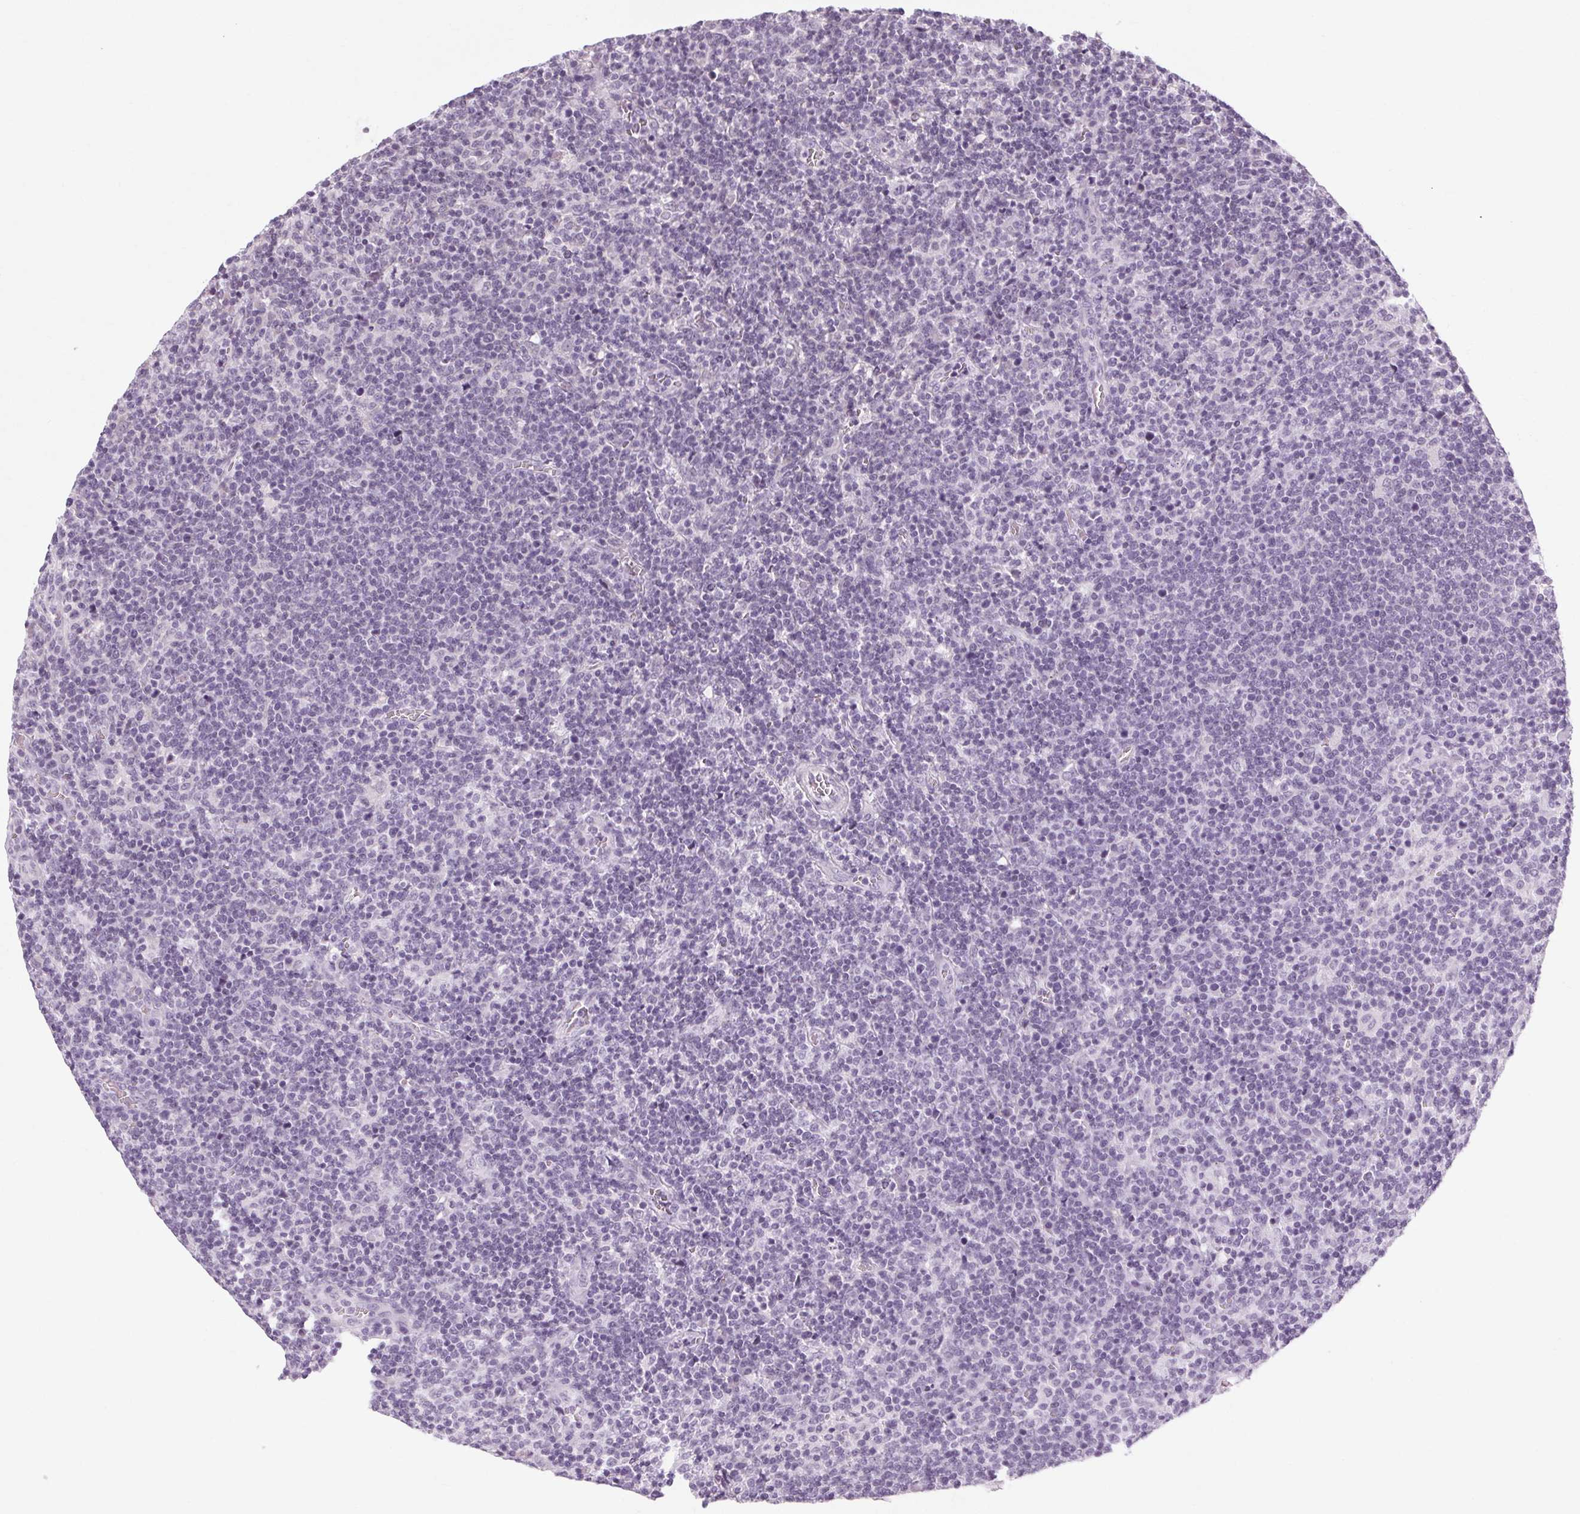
{"staining": {"intensity": "negative", "quantity": "none", "location": "none"}, "tissue": "lymphoma", "cell_type": "Tumor cells", "image_type": "cancer", "snomed": [{"axis": "morphology", "description": "Malignant lymphoma, non-Hodgkin's type, High grade"}, {"axis": "topography", "description": "Lymph node"}], "caption": "Tumor cells show no significant staining in lymphoma.", "gene": "KLHL40", "patient": {"sex": "male", "age": 61}}